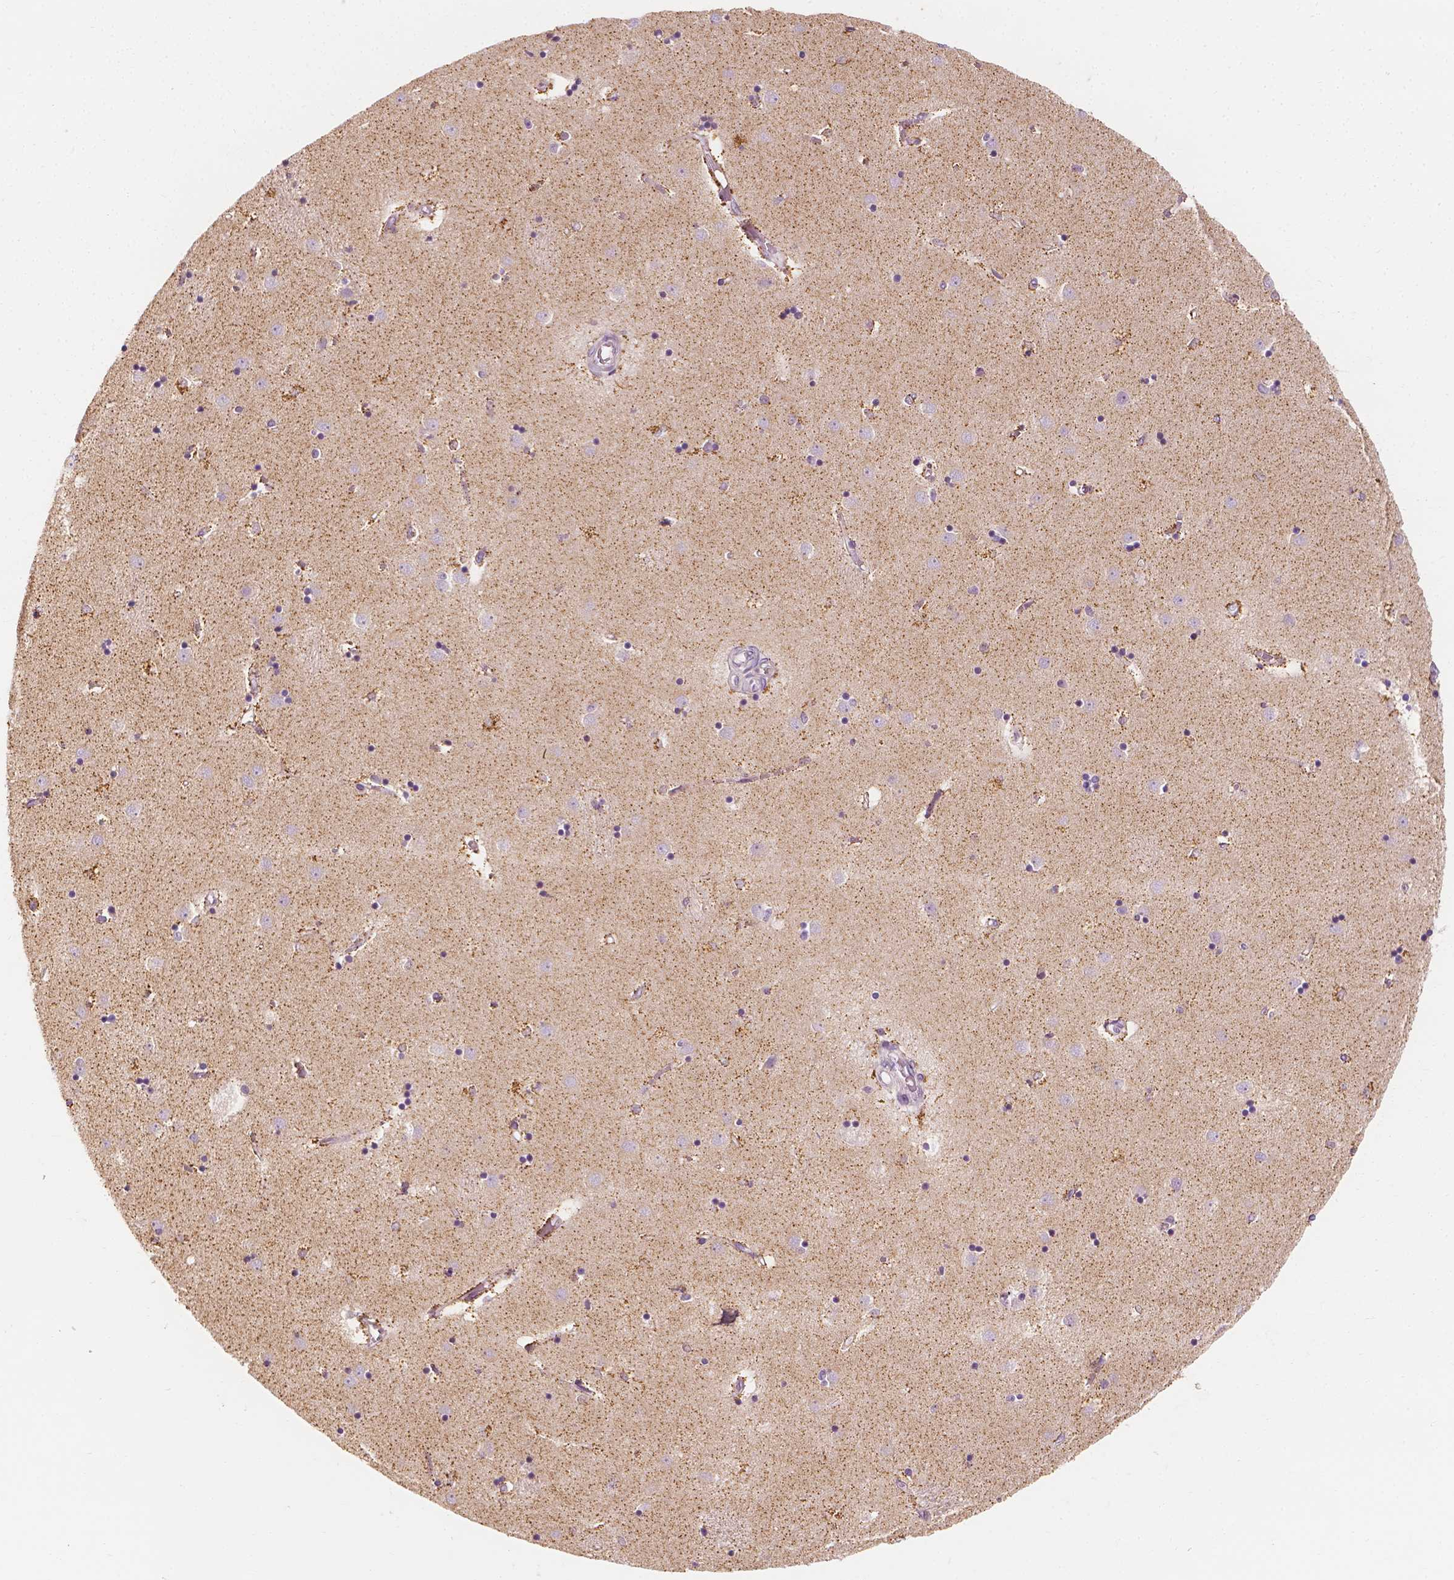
{"staining": {"intensity": "negative", "quantity": "none", "location": "none"}, "tissue": "caudate", "cell_type": "Glial cells", "image_type": "normal", "snomed": [{"axis": "morphology", "description": "Normal tissue, NOS"}, {"axis": "topography", "description": "Lateral ventricle wall"}], "caption": "IHC histopathology image of benign human caudate stained for a protein (brown), which displays no expression in glial cells. (DAB (3,3'-diaminobenzidine) IHC with hematoxylin counter stain).", "gene": "SHPK", "patient": {"sex": "male", "age": 54}}